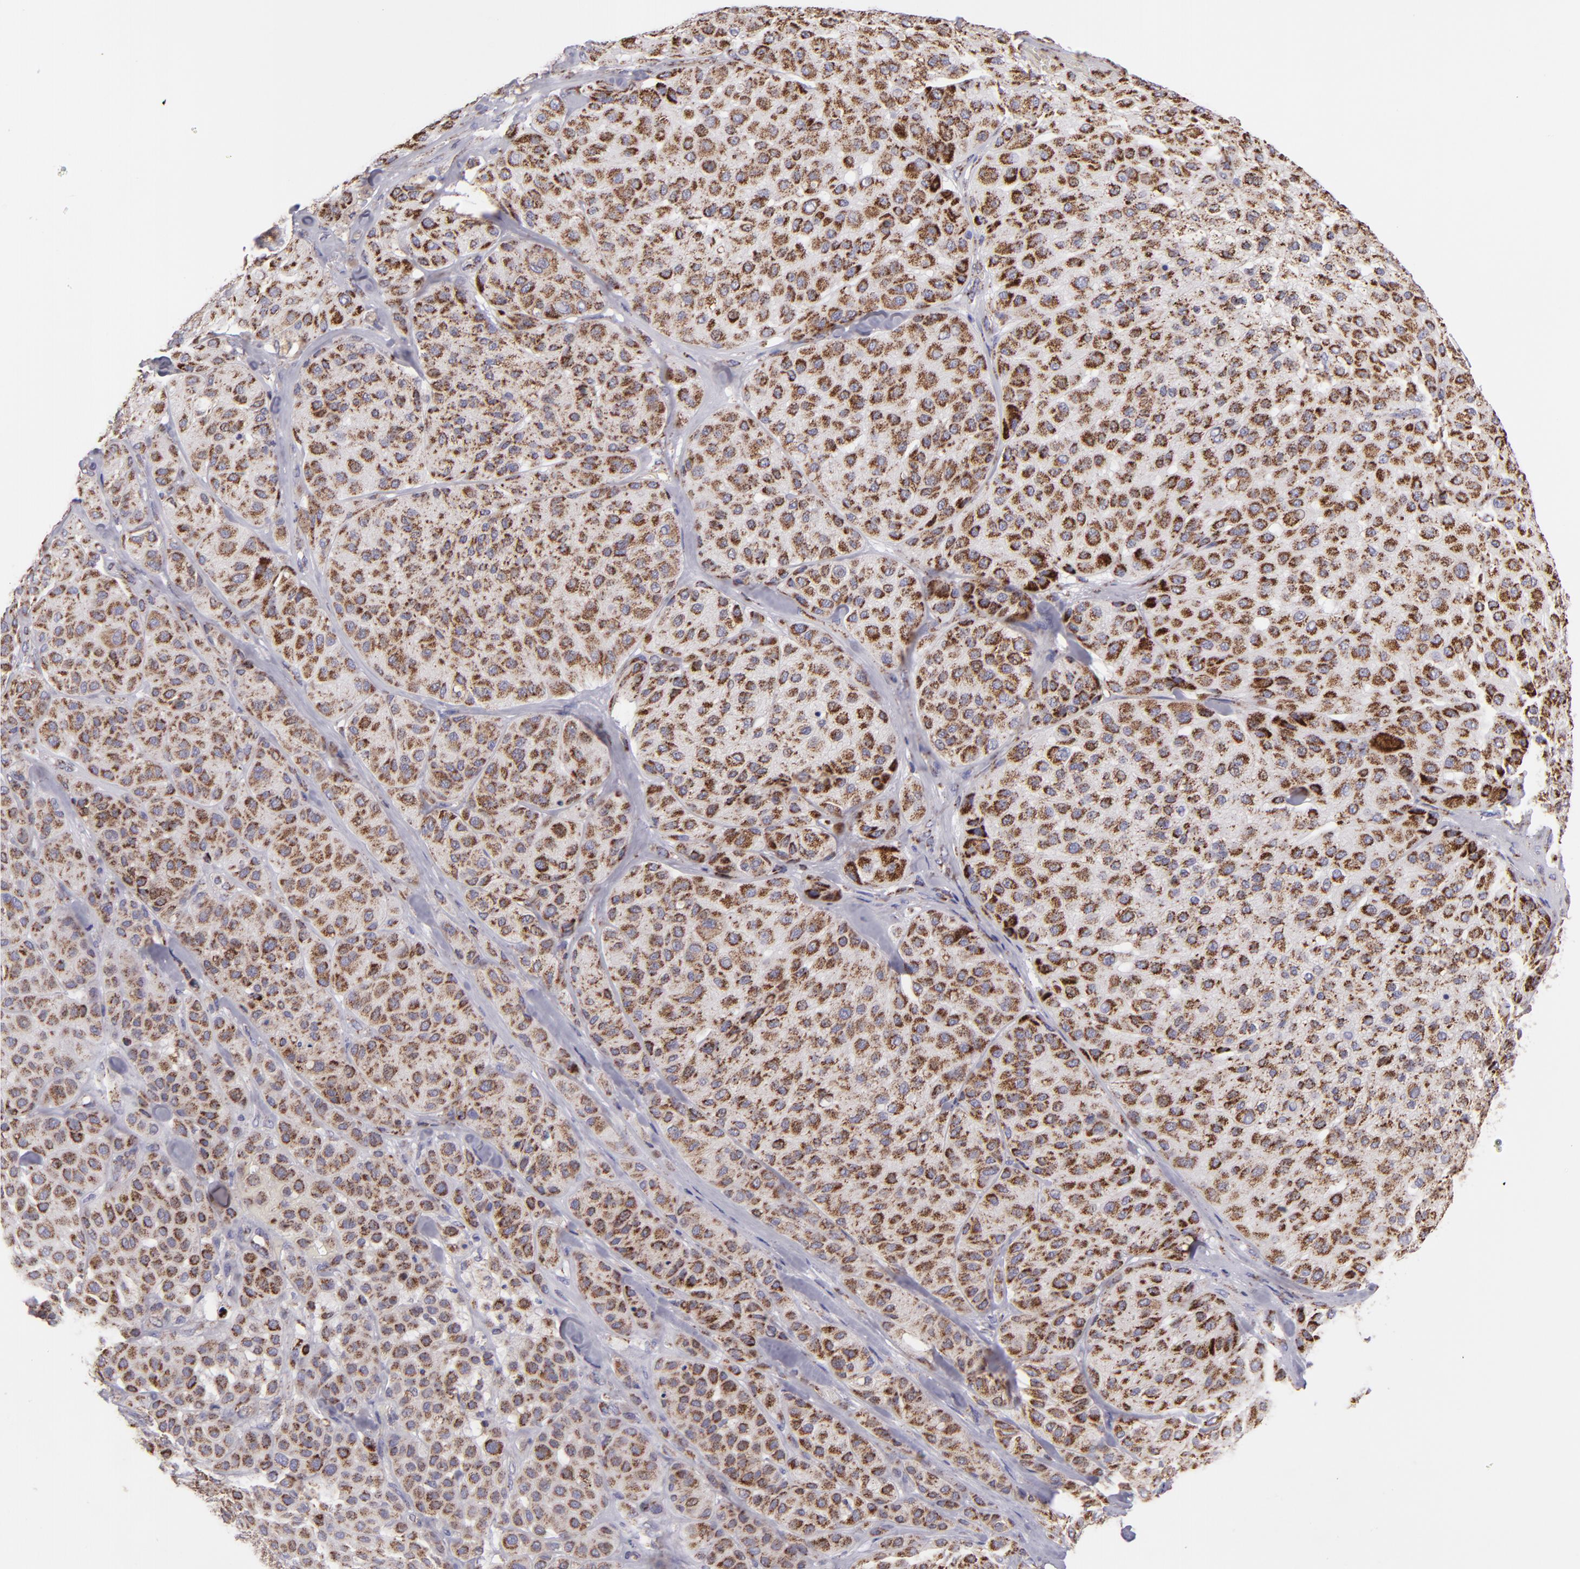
{"staining": {"intensity": "moderate", "quantity": ">75%", "location": "cytoplasmic/membranous"}, "tissue": "melanoma", "cell_type": "Tumor cells", "image_type": "cancer", "snomed": [{"axis": "morphology", "description": "Normal tissue, NOS"}, {"axis": "morphology", "description": "Malignant melanoma, Metastatic site"}, {"axis": "topography", "description": "Skin"}], "caption": "Tumor cells reveal medium levels of moderate cytoplasmic/membranous staining in about >75% of cells in malignant melanoma (metastatic site).", "gene": "HSPD1", "patient": {"sex": "male", "age": 41}}